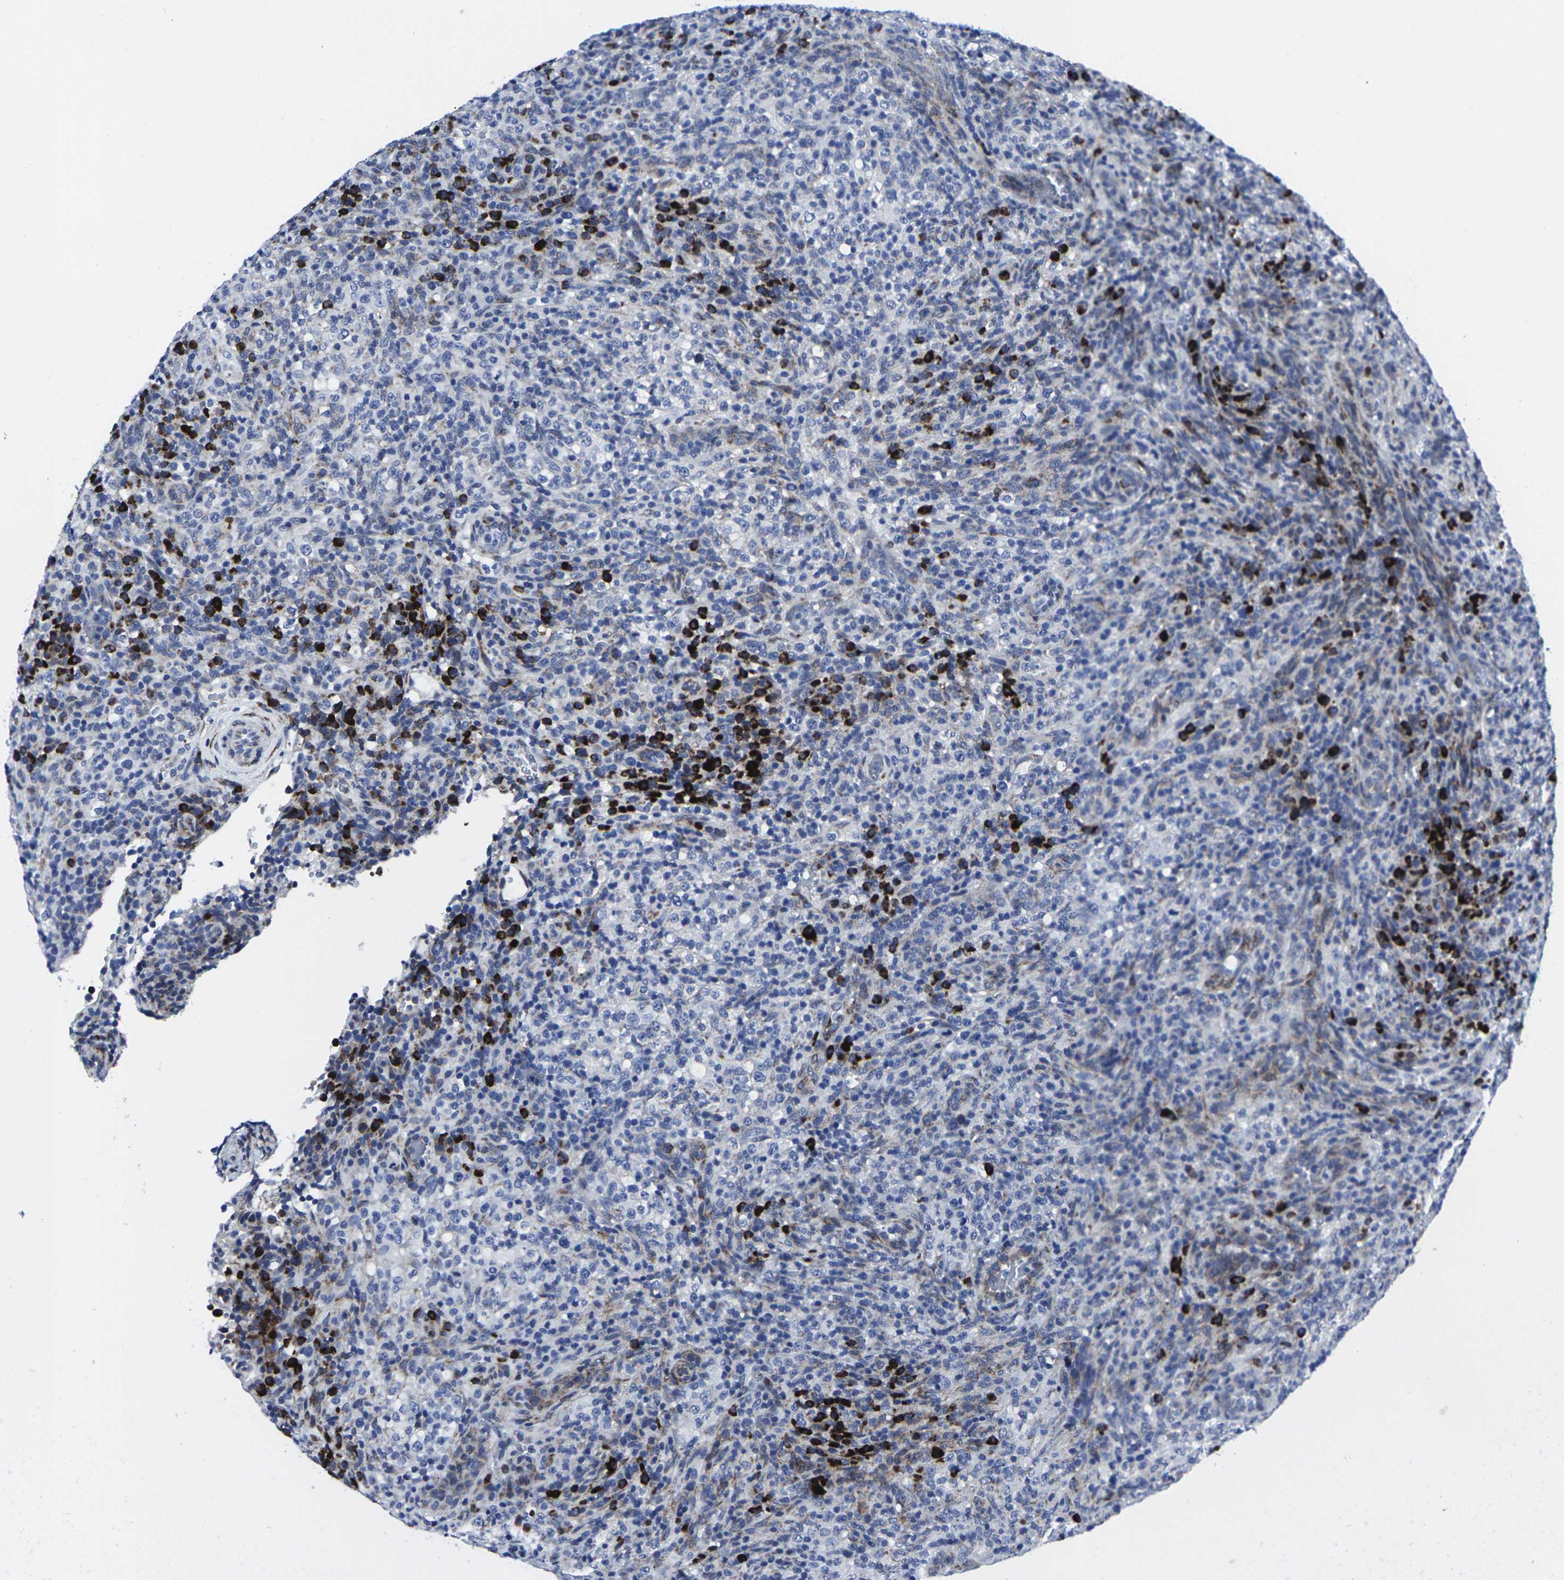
{"staining": {"intensity": "negative", "quantity": "none", "location": "none"}, "tissue": "lymphoma", "cell_type": "Tumor cells", "image_type": "cancer", "snomed": [{"axis": "morphology", "description": "Malignant lymphoma, non-Hodgkin's type, High grade"}, {"axis": "topography", "description": "Lymph node"}], "caption": "Histopathology image shows no significant protein positivity in tumor cells of high-grade malignant lymphoma, non-Hodgkin's type.", "gene": "RPN1", "patient": {"sex": "female", "age": 76}}